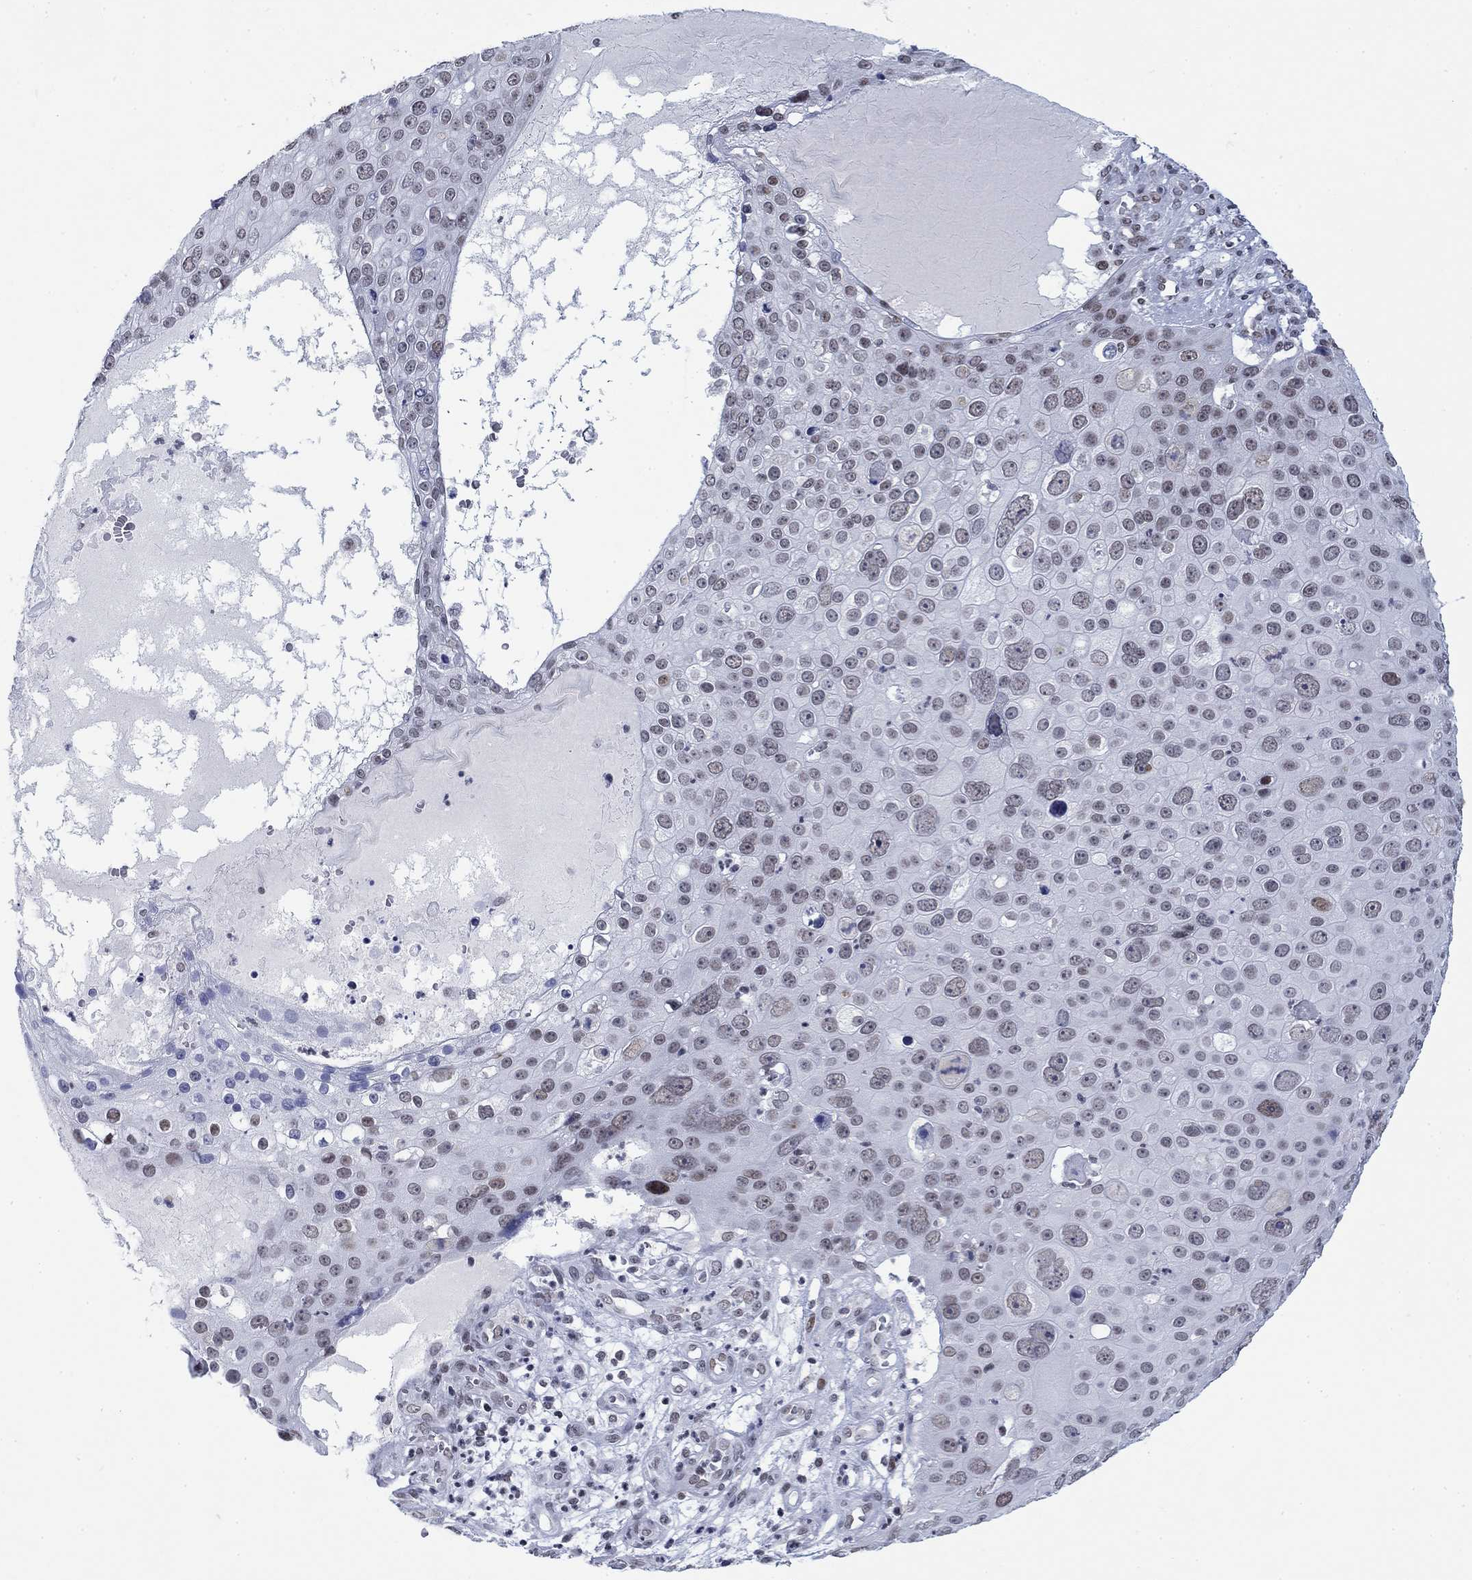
{"staining": {"intensity": "weak", "quantity": "<25%", "location": "nuclear"}, "tissue": "skin cancer", "cell_type": "Tumor cells", "image_type": "cancer", "snomed": [{"axis": "morphology", "description": "Squamous cell carcinoma, NOS"}, {"axis": "topography", "description": "Skin"}], "caption": "Immunohistochemistry photomicrograph of human skin cancer stained for a protein (brown), which demonstrates no staining in tumor cells.", "gene": "NPAS3", "patient": {"sex": "male", "age": 71}}